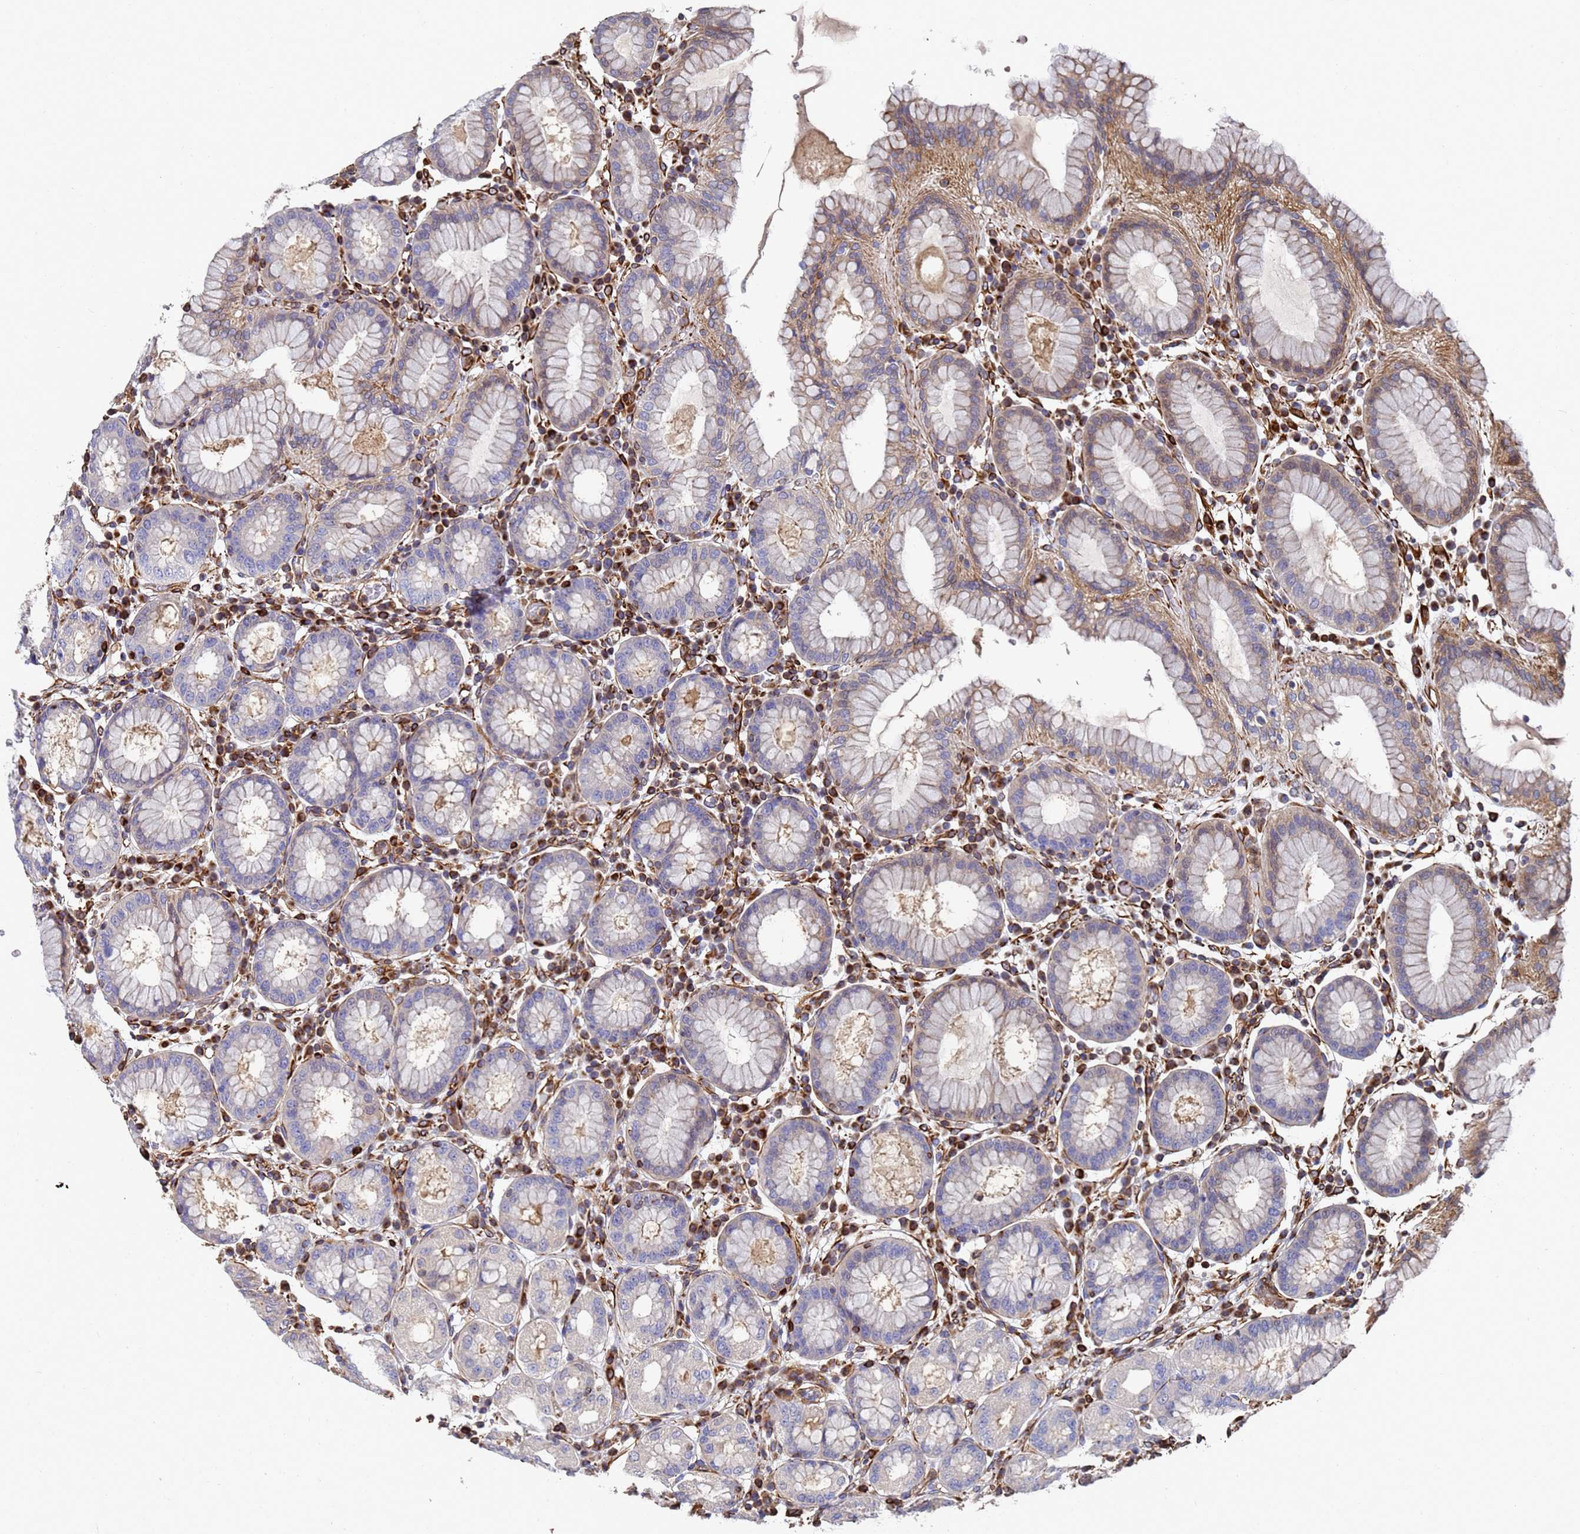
{"staining": {"intensity": "negative", "quantity": "none", "location": "none"}, "tissue": "stomach", "cell_type": "Glandular cells", "image_type": "normal", "snomed": [{"axis": "morphology", "description": "Normal tissue, NOS"}, {"axis": "topography", "description": "Stomach"}, {"axis": "topography", "description": "Stomach, lower"}], "caption": "Immunohistochemistry photomicrograph of unremarkable human stomach stained for a protein (brown), which reveals no staining in glandular cells. Brightfield microscopy of immunohistochemistry (IHC) stained with DAB (brown) and hematoxylin (blue), captured at high magnification.", "gene": "SYT13", "patient": {"sex": "female", "age": 56}}